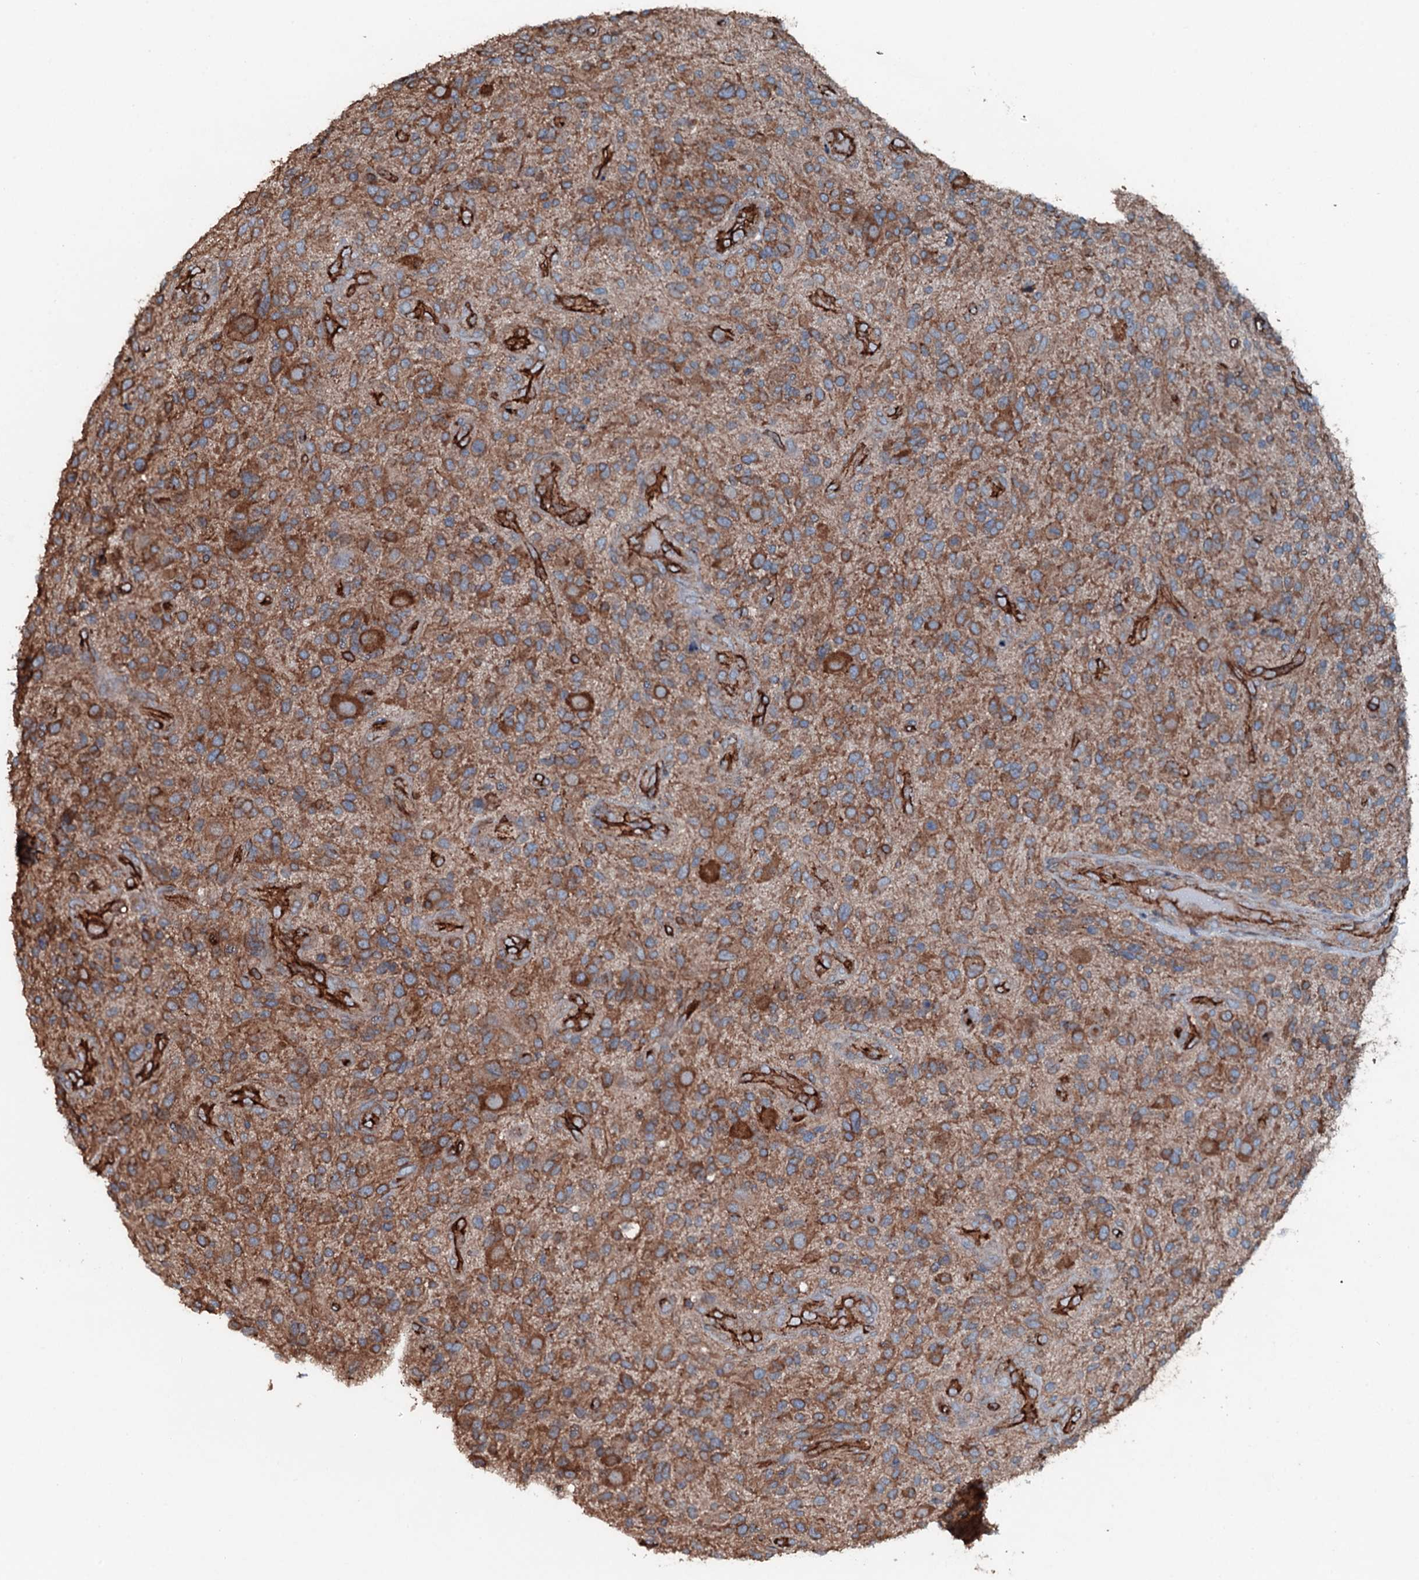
{"staining": {"intensity": "moderate", "quantity": ">75%", "location": "cytoplasmic/membranous"}, "tissue": "glioma", "cell_type": "Tumor cells", "image_type": "cancer", "snomed": [{"axis": "morphology", "description": "Glioma, malignant, High grade"}, {"axis": "topography", "description": "Brain"}], "caption": "Protein staining of malignant high-grade glioma tissue demonstrates moderate cytoplasmic/membranous expression in approximately >75% of tumor cells.", "gene": "SLC25A38", "patient": {"sex": "male", "age": 47}}